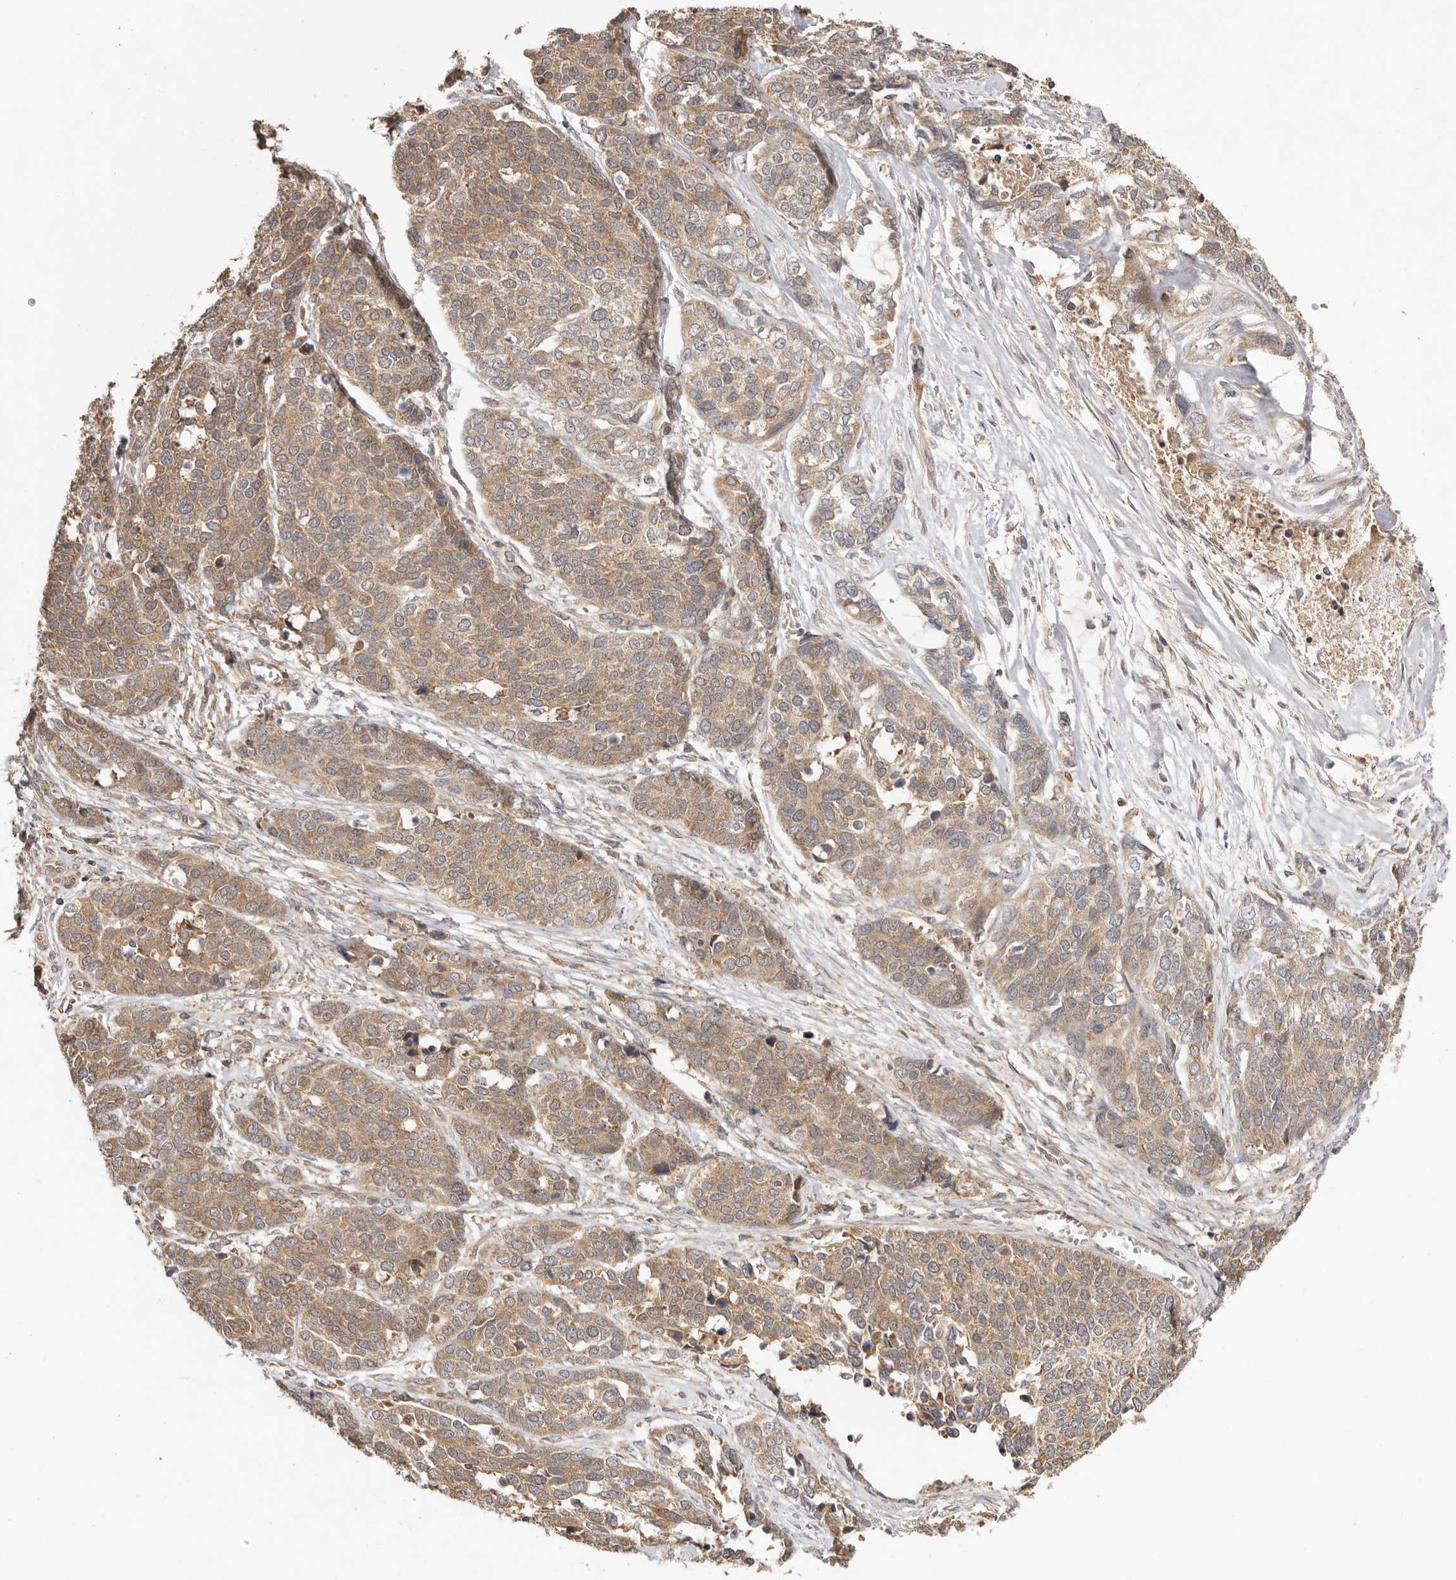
{"staining": {"intensity": "moderate", "quantity": ">75%", "location": "cytoplasmic/membranous"}, "tissue": "ovarian cancer", "cell_type": "Tumor cells", "image_type": "cancer", "snomed": [{"axis": "morphology", "description": "Cystadenocarcinoma, serous, NOS"}, {"axis": "topography", "description": "Ovary"}], "caption": "A medium amount of moderate cytoplasmic/membranous staining is seen in approximately >75% of tumor cells in ovarian serous cystadenocarcinoma tissue.", "gene": "UBR2", "patient": {"sex": "female", "age": 44}}